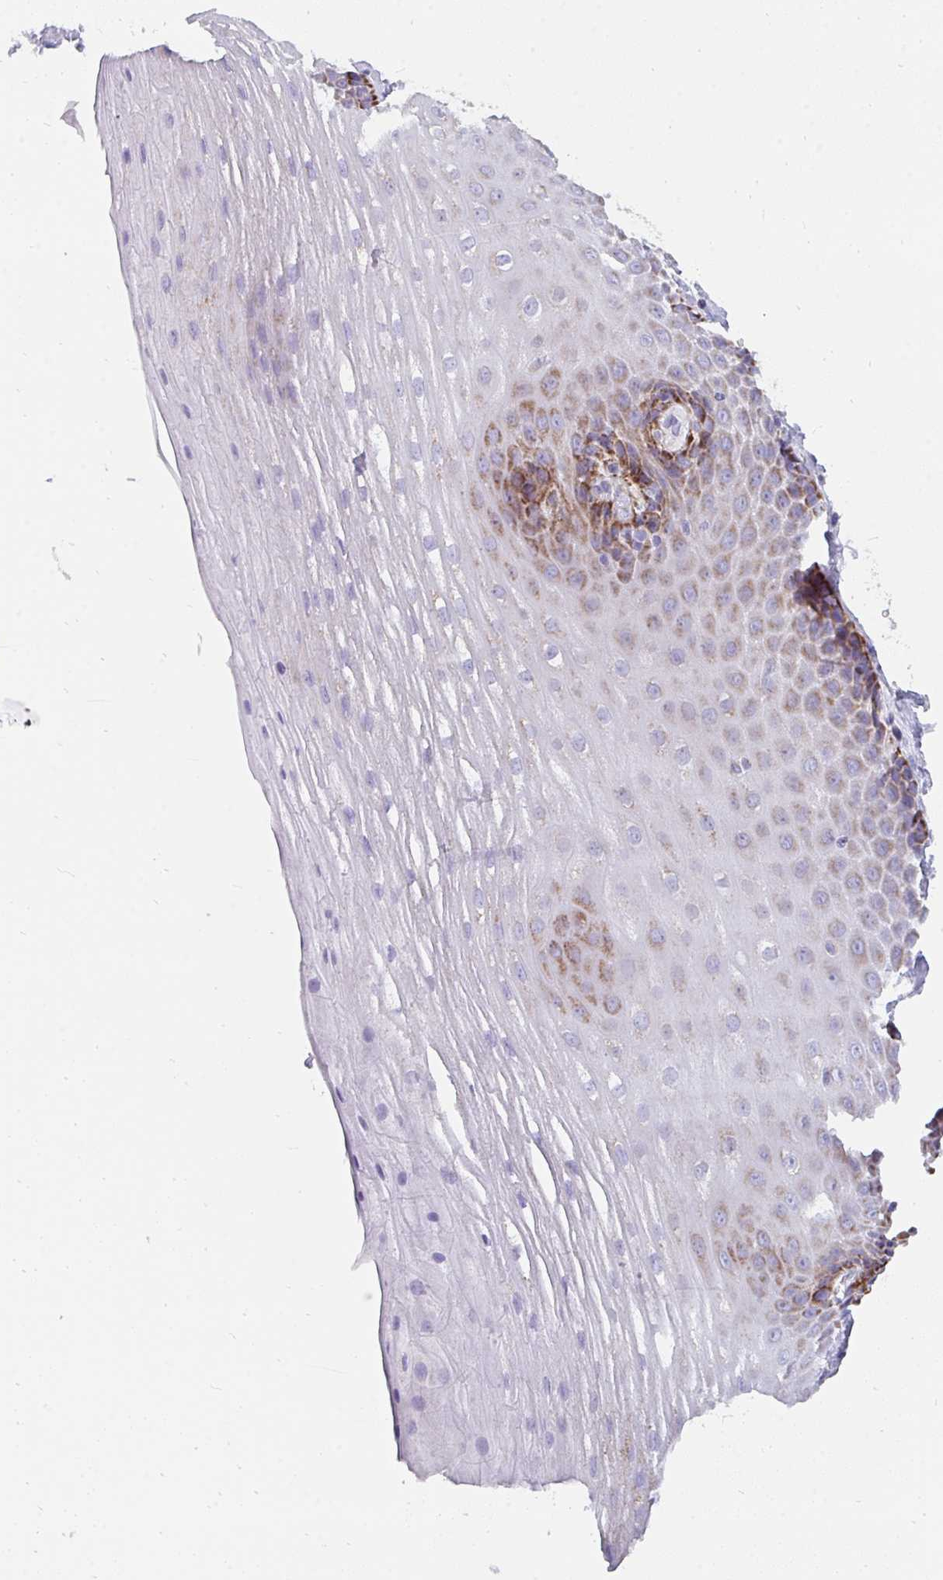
{"staining": {"intensity": "strong", "quantity": "<25%", "location": "cytoplasmic/membranous"}, "tissue": "esophagus", "cell_type": "Squamous epithelial cells", "image_type": "normal", "snomed": [{"axis": "morphology", "description": "Normal tissue, NOS"}, {"axis": "topography", "description": "Esophagus"}], "caption": "Protein analysis of unremarkable esophagus displays strong cytoplasmic/membranous positivity in approximately <25% of squamous epithelial cells. (DAB = brown stain, brightfield microscopy at high magnification).", "gene": "PC", "patient": {"sex": "male", "age": 62}}